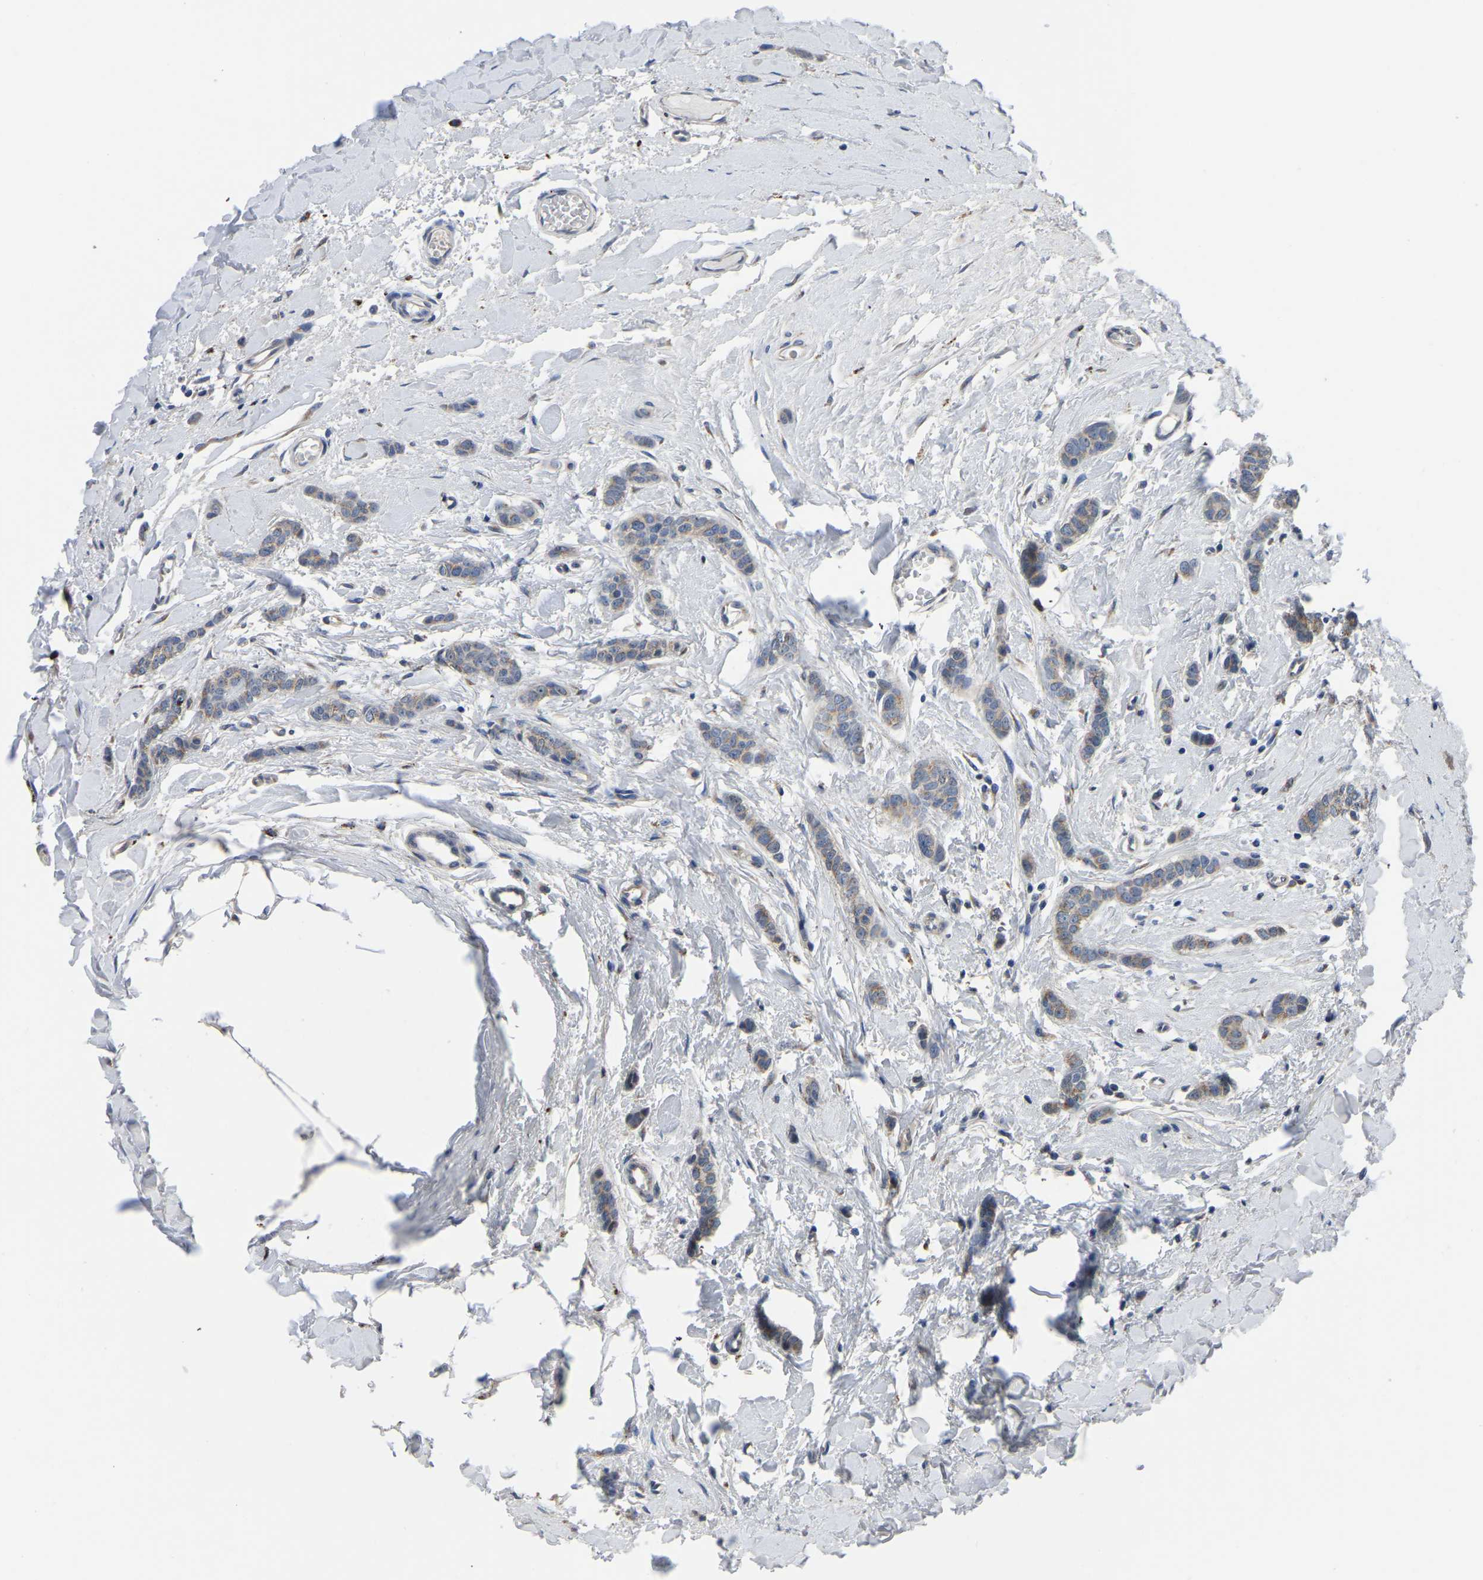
{"staining": {"intensity": "weak", "quantity": ">75%", "location": "cytoplasmic/membranous"}, "tissue": "breast cancer", "cell_type": "Tumor cells", "image_type": "cancer", "snomed": [{"axis": "morphology", "description": "Lobular carcinoma"}, {"axis": "topography", "description": "Skin"}, {"axis": "topography", "description": "Breast"}], "caption": "This is a micrograph of immunohistochemistry staining of breast lobular carcinoma, which shows weak staining in the cytoplasmic/membranous of tumor cells.", "gene": "PDLIM7", "patient": {"sex": "female", "age": 46}}